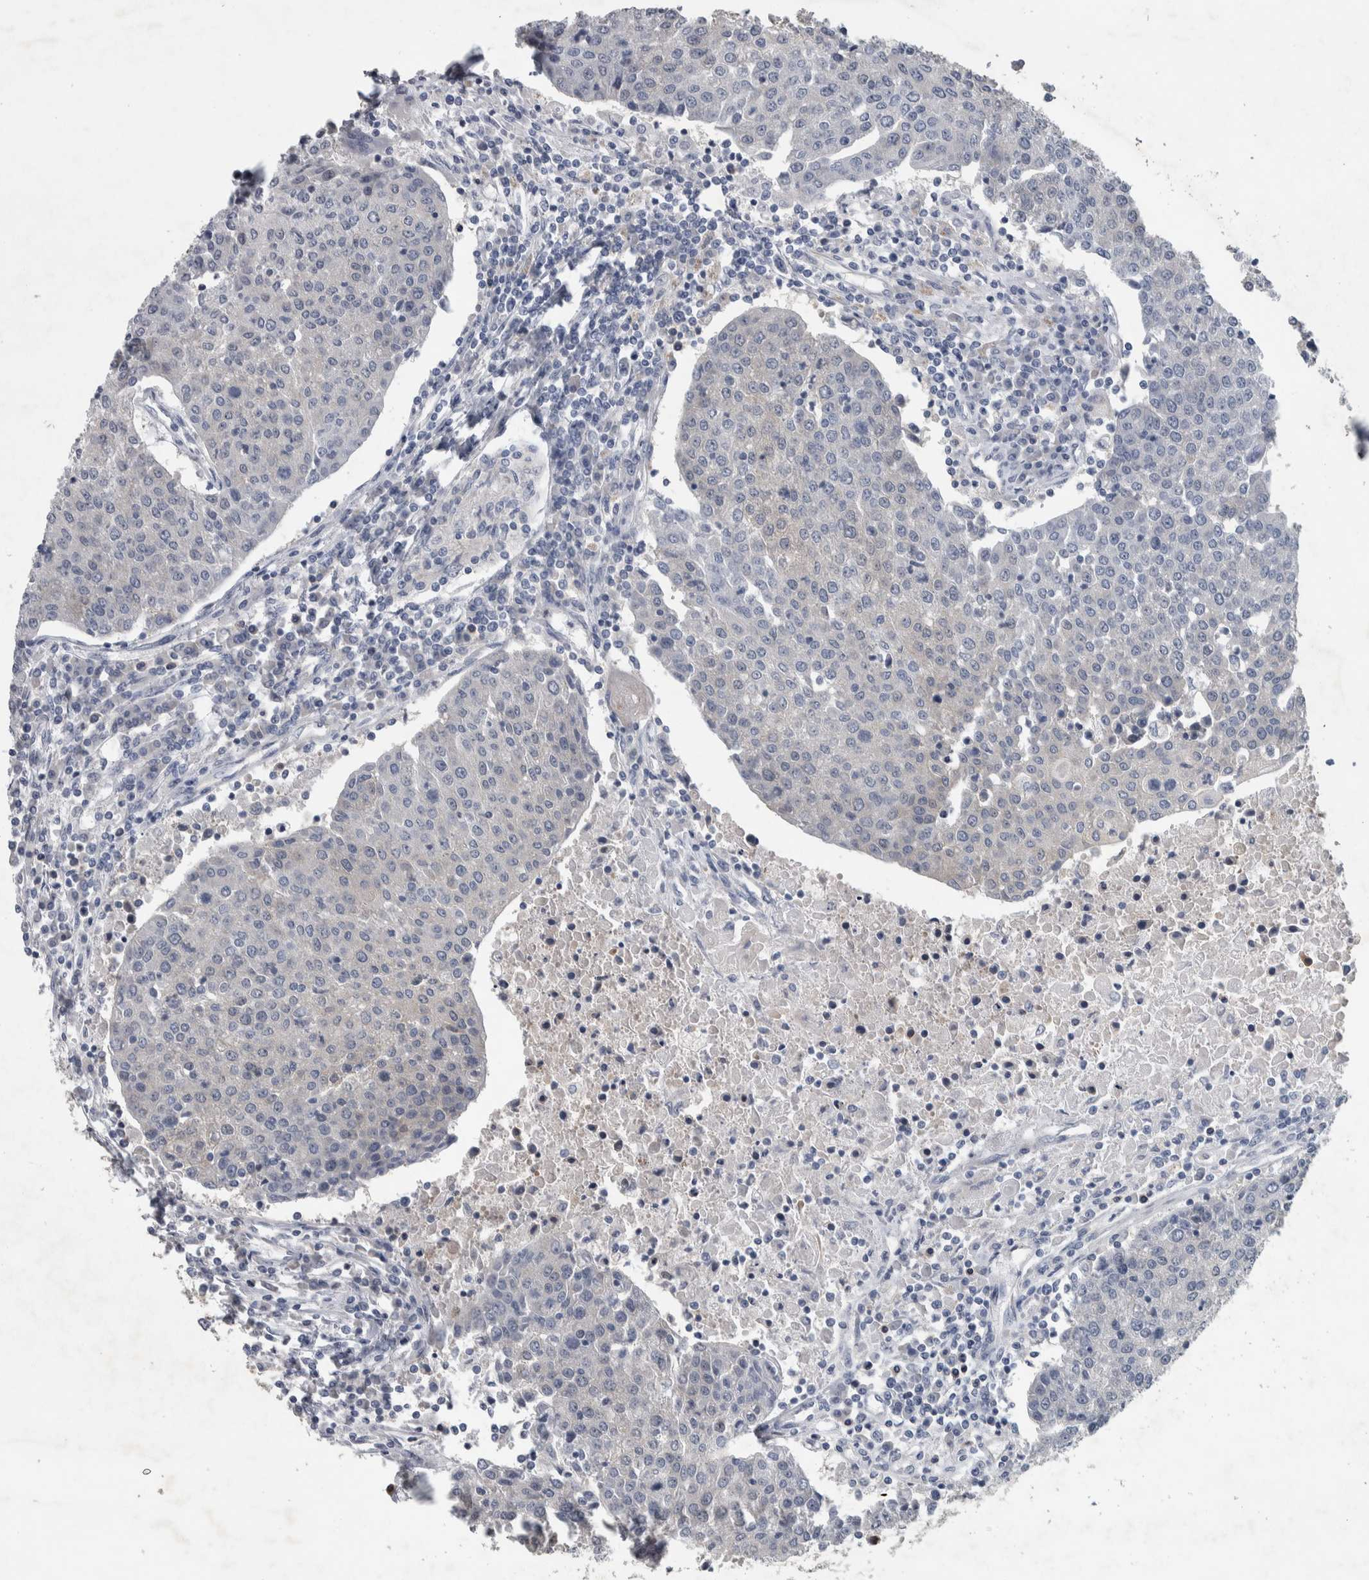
{"staining": {"intensity": "negative", "quantity": "none", "location": "none"}, "tissue": "urothelial cancer", "cell_type": "Tumor cells", "image_type": "cancer", "snomed": [{"axis": "morphology", "description": "Urothelial carcinoma, High grade"}, {"axis": "topography", "description": "Urinary bladder"}], "caption": "Immunohistochemistry (IHC) image of human high-grade urothelial carcinoma stained for a protein (brown), which reveals no expression in tumor cells. (IHC, brightfield microscopy, high magnification).", "gene": "NT5C2", "patient": {"sex": "female", "age": 85}}